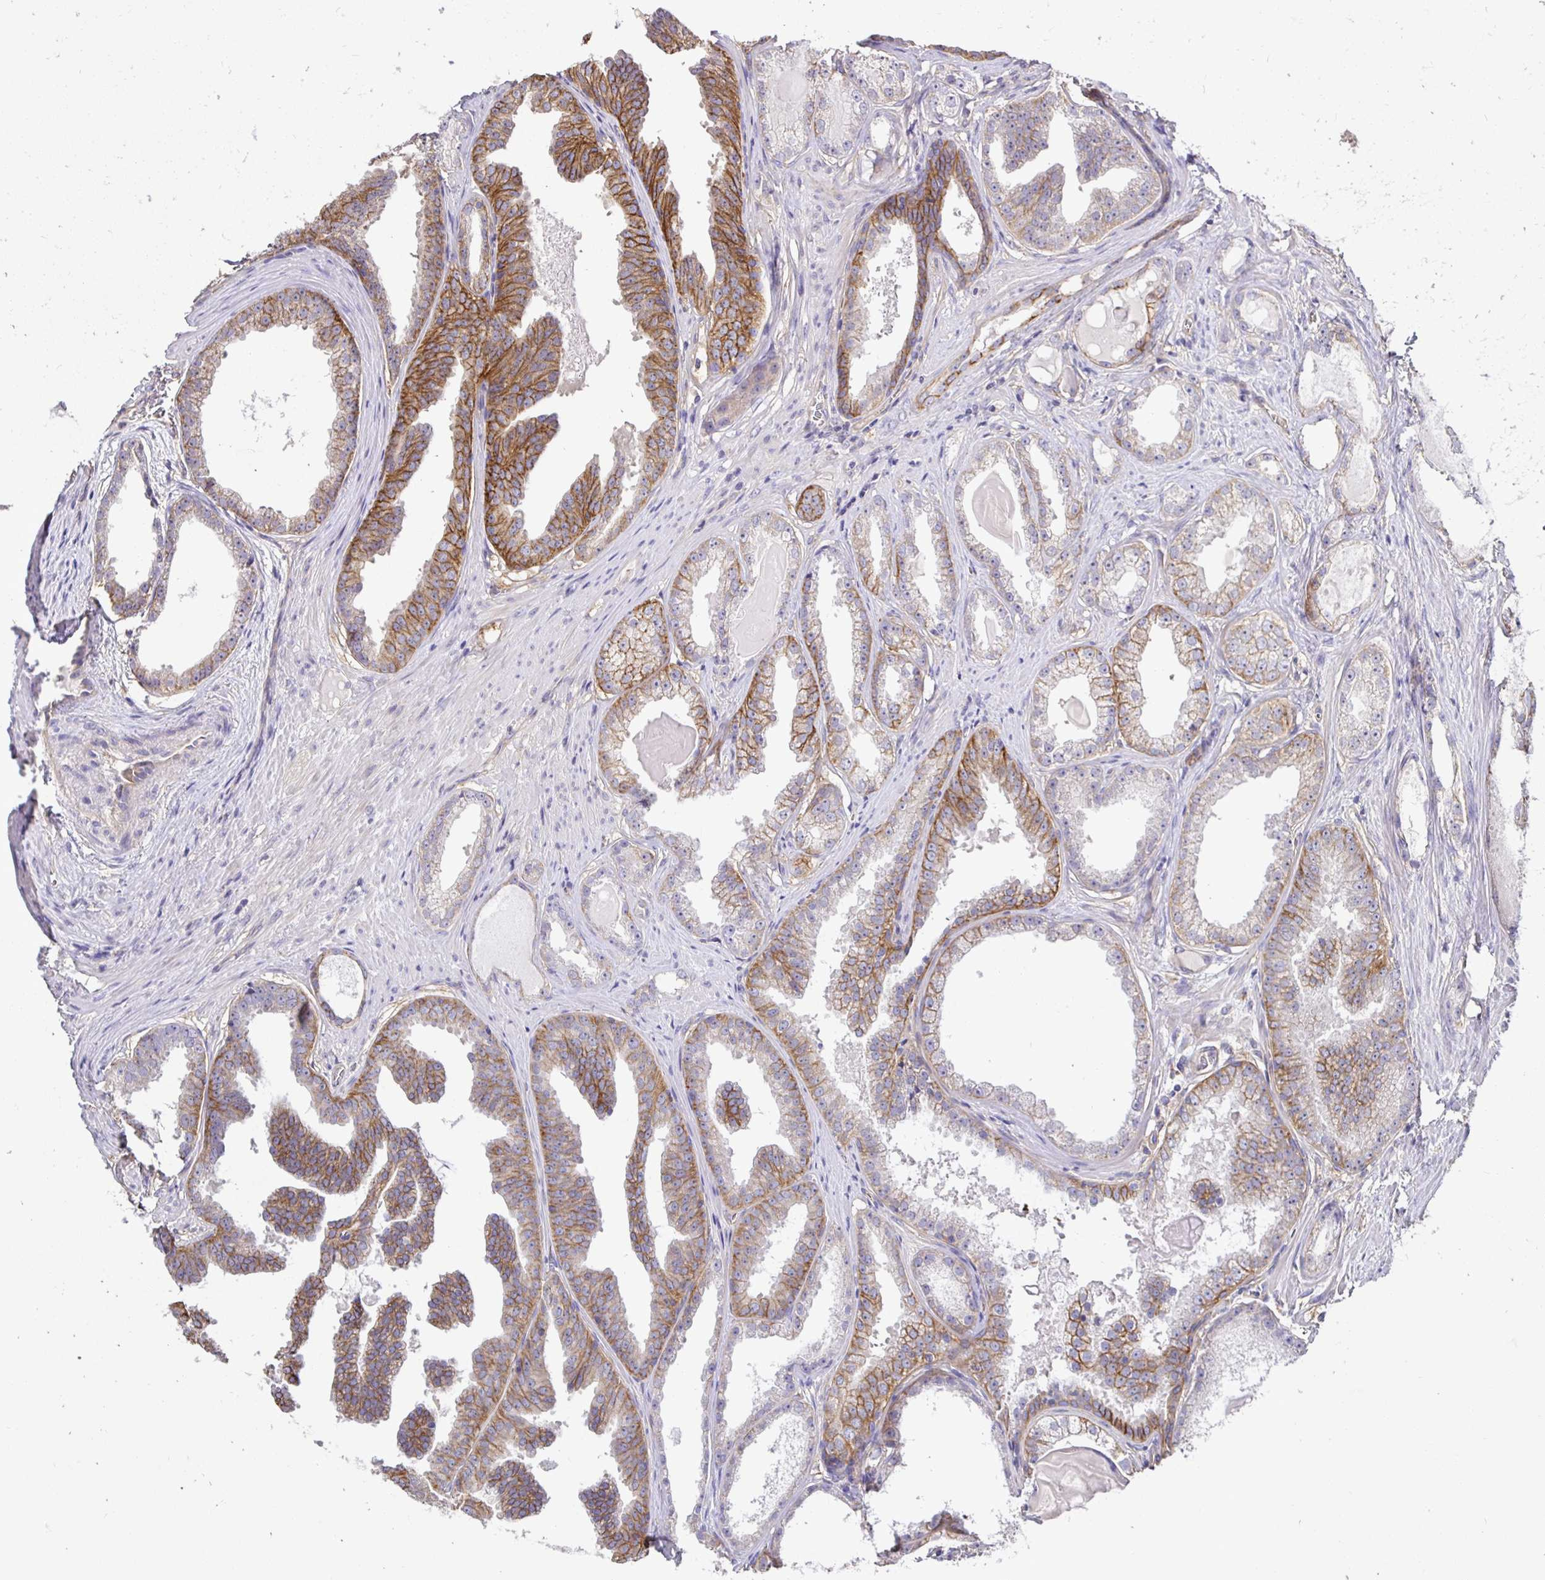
{"staining": {"intensity": "moderate", "quantity": "25%-75%", "location": "cytoplasmic/membranous"}, "tissue": "prostate cancer", "cell_type": "Tumor cells", "image_type": "cancer", "snomed": [{"axis": "morphology", "description": "Adenocarcinoma, Low grade"}, {"axis": "topography", "description": "Prostate"}], "caption": "The immunohistochemical stain labels moderate cytoplasmic/membranous staining in tumor cells of prostate adenocarcinoma (low-grade) tissue.", "gene": "SLC9A1", "patient": {"sex": "male", "age": 65}}